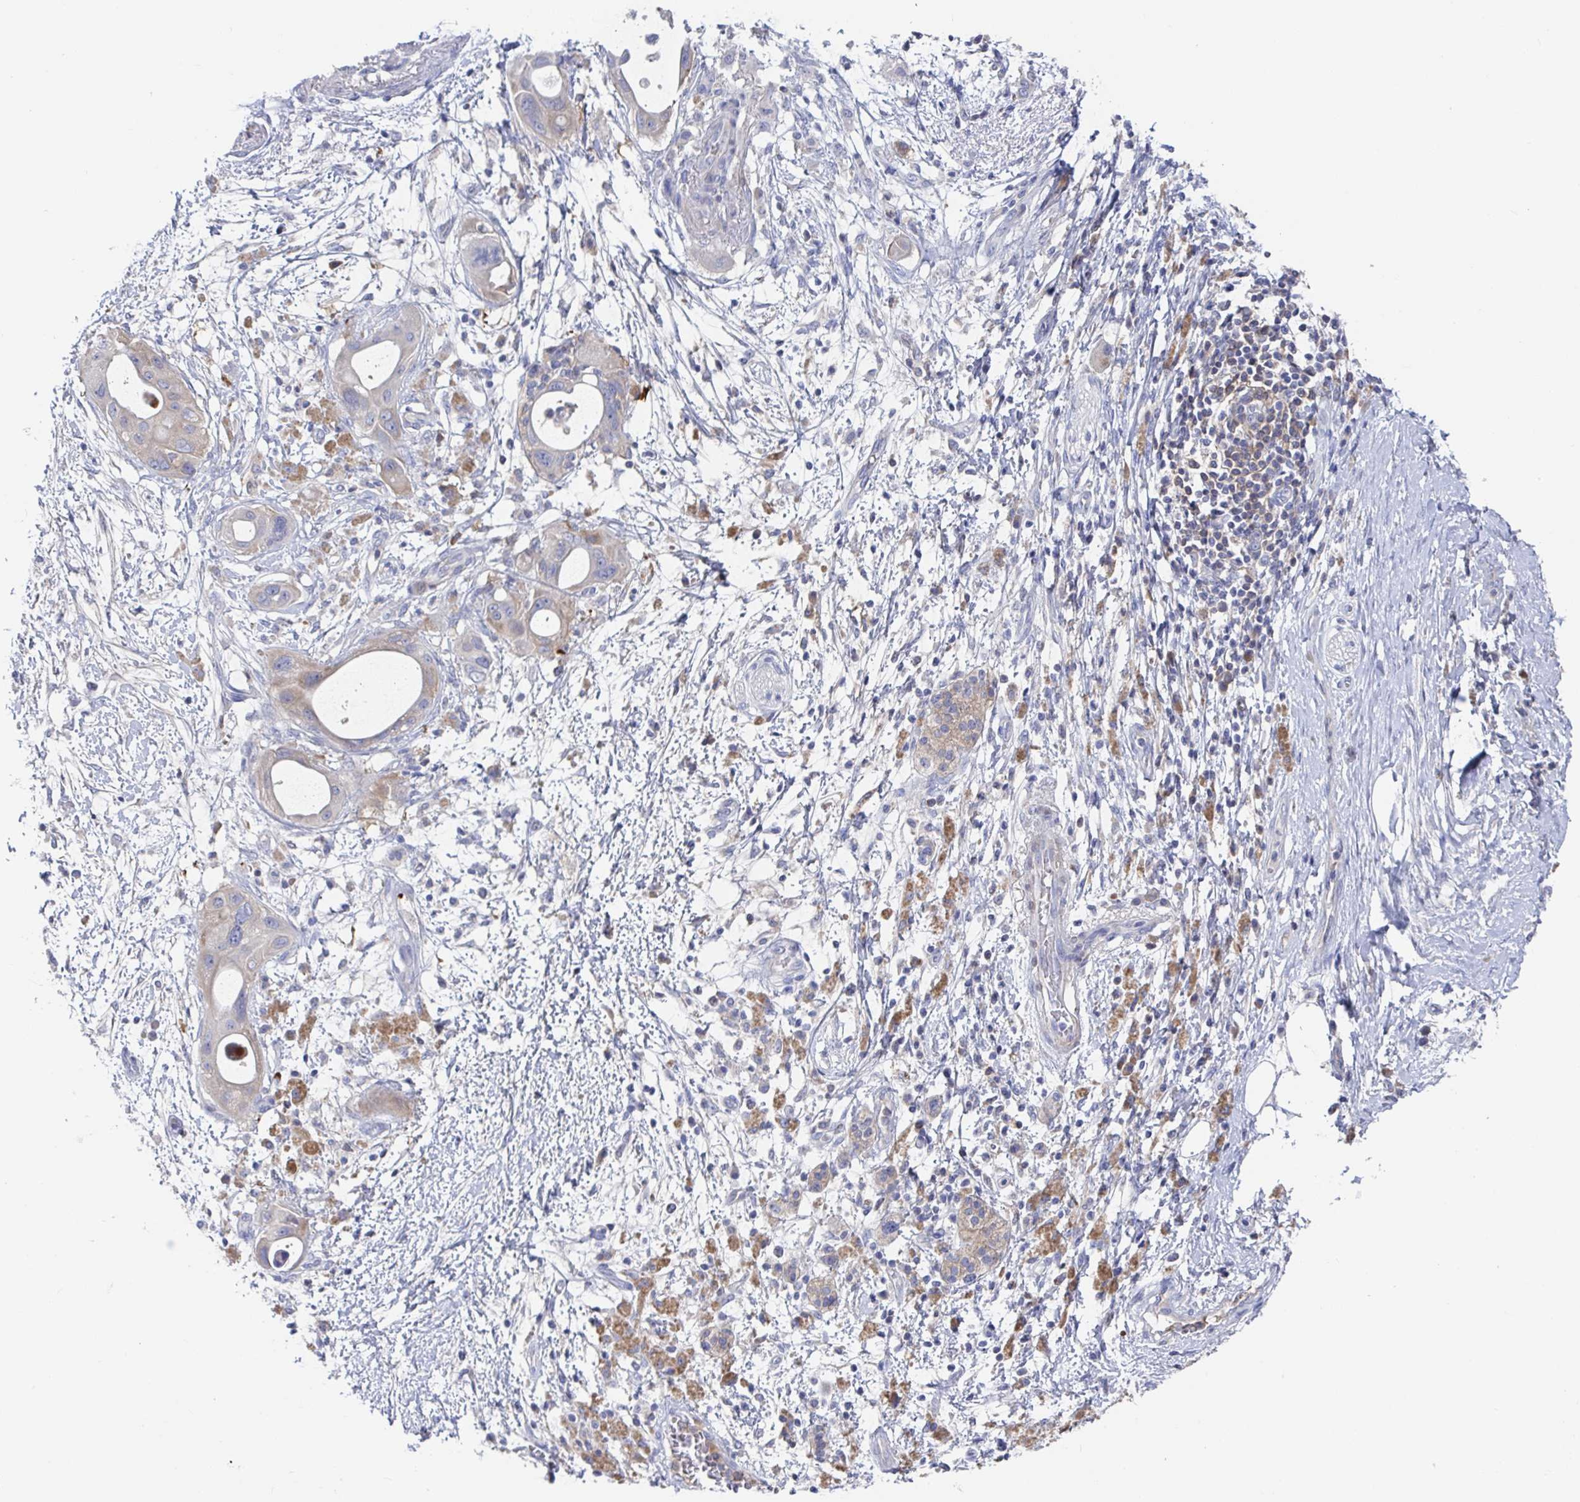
{"staining": {"intensity": "weak", "quantity": "25%-75%", "location": "cytoplasmic/membranous"}, "tissue": "pancreatic cancer", "cell_type": "Tumor cells", "image_type": "cancer", "snomed": [{"axis": "morphology", "description": "Adenocarcinoma, NOS"}, {"axis": "topography", "description": "Pancreas"}], "caption": "Immunohistochemistry image of neoplastic tissue: human pancreatic cancer (adenocarcinoma) stained using IHC shows low levels of weak protein expression localized specifically in the cytoplasmic/membranous of tumor cells, appearing as a cytoplasmic/membranous brown color.", "gene": "GPR148", "patient": {"sex": "male", "age": 68}}